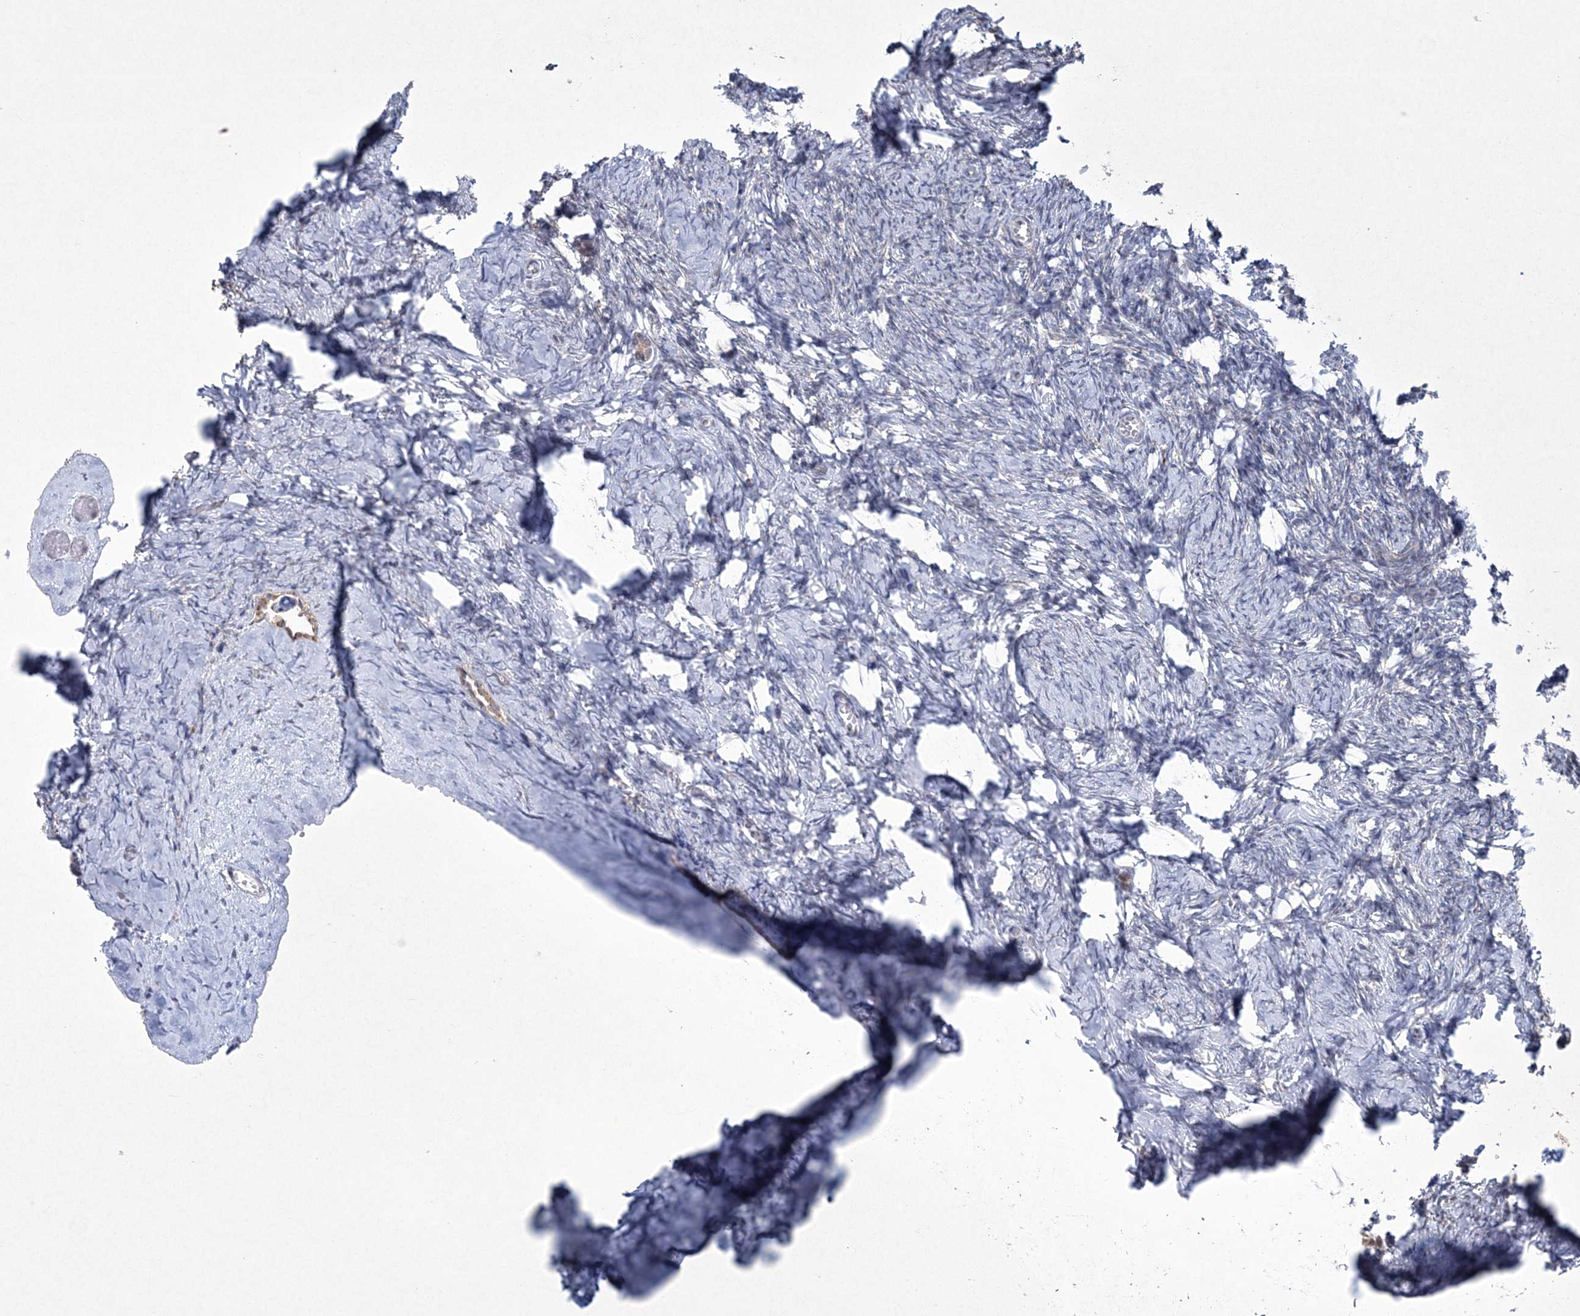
{"staining": {"intensity": "negative", "quantity": "none", "location": "none"}, "tissue": "ovary", "cell_type": "Ovarian stroma cells", "image_type": "normal", "snomed": [{"axis": "morphology", "description": "Normal tissue, NOS"}, {"axis": "topography", "description": "Ovary"}], "caption": "Ovary was stained to show a protein in brown. There is no significant expression in ovarian stroma cells. (DAB (3,3'-diaminobenzidine) immunohistochemistry visualized using brightfield microscopy, high magnification).", "gene": "CES4A", "patient": {"sex": "female", "age": 27}}